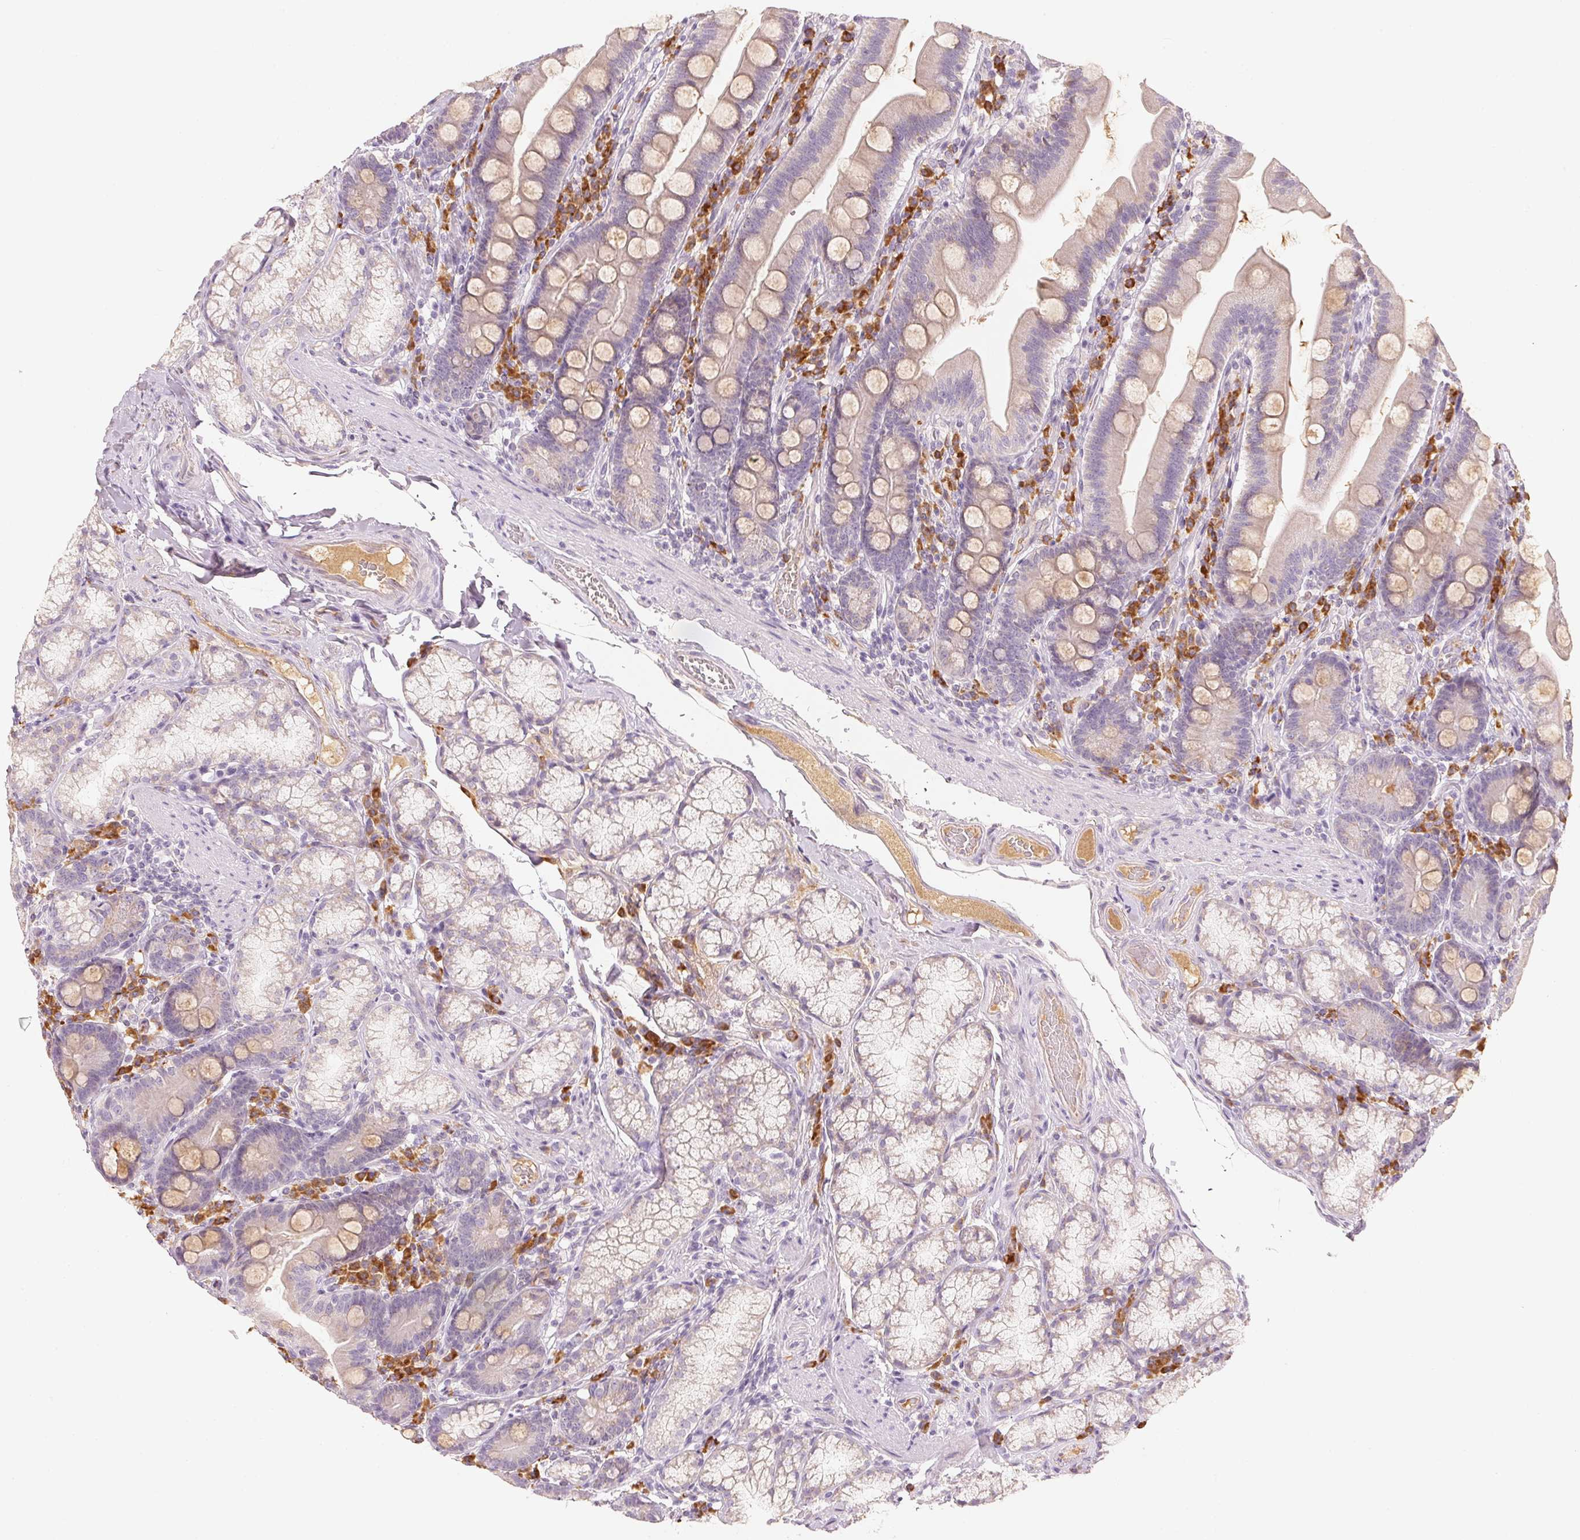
{"staining": {"intensity": "negative", "quantity": "none", "location": "none"}, "tissue": "duodenum", "cell_type": "Glandular cells", "image_type": "normal", "snomed": [{"axis": "morphology", "description": "Normal tissue, NOS"}, {"axis": "topography", "description": "Duodenum"}], "caption": "Human duodenum stained for a protein using immunohistochemistry (IHC) displays no expression in glandular cells.", "gene": "RMDN2", "patient": {"sex": "female", "age": 67}}